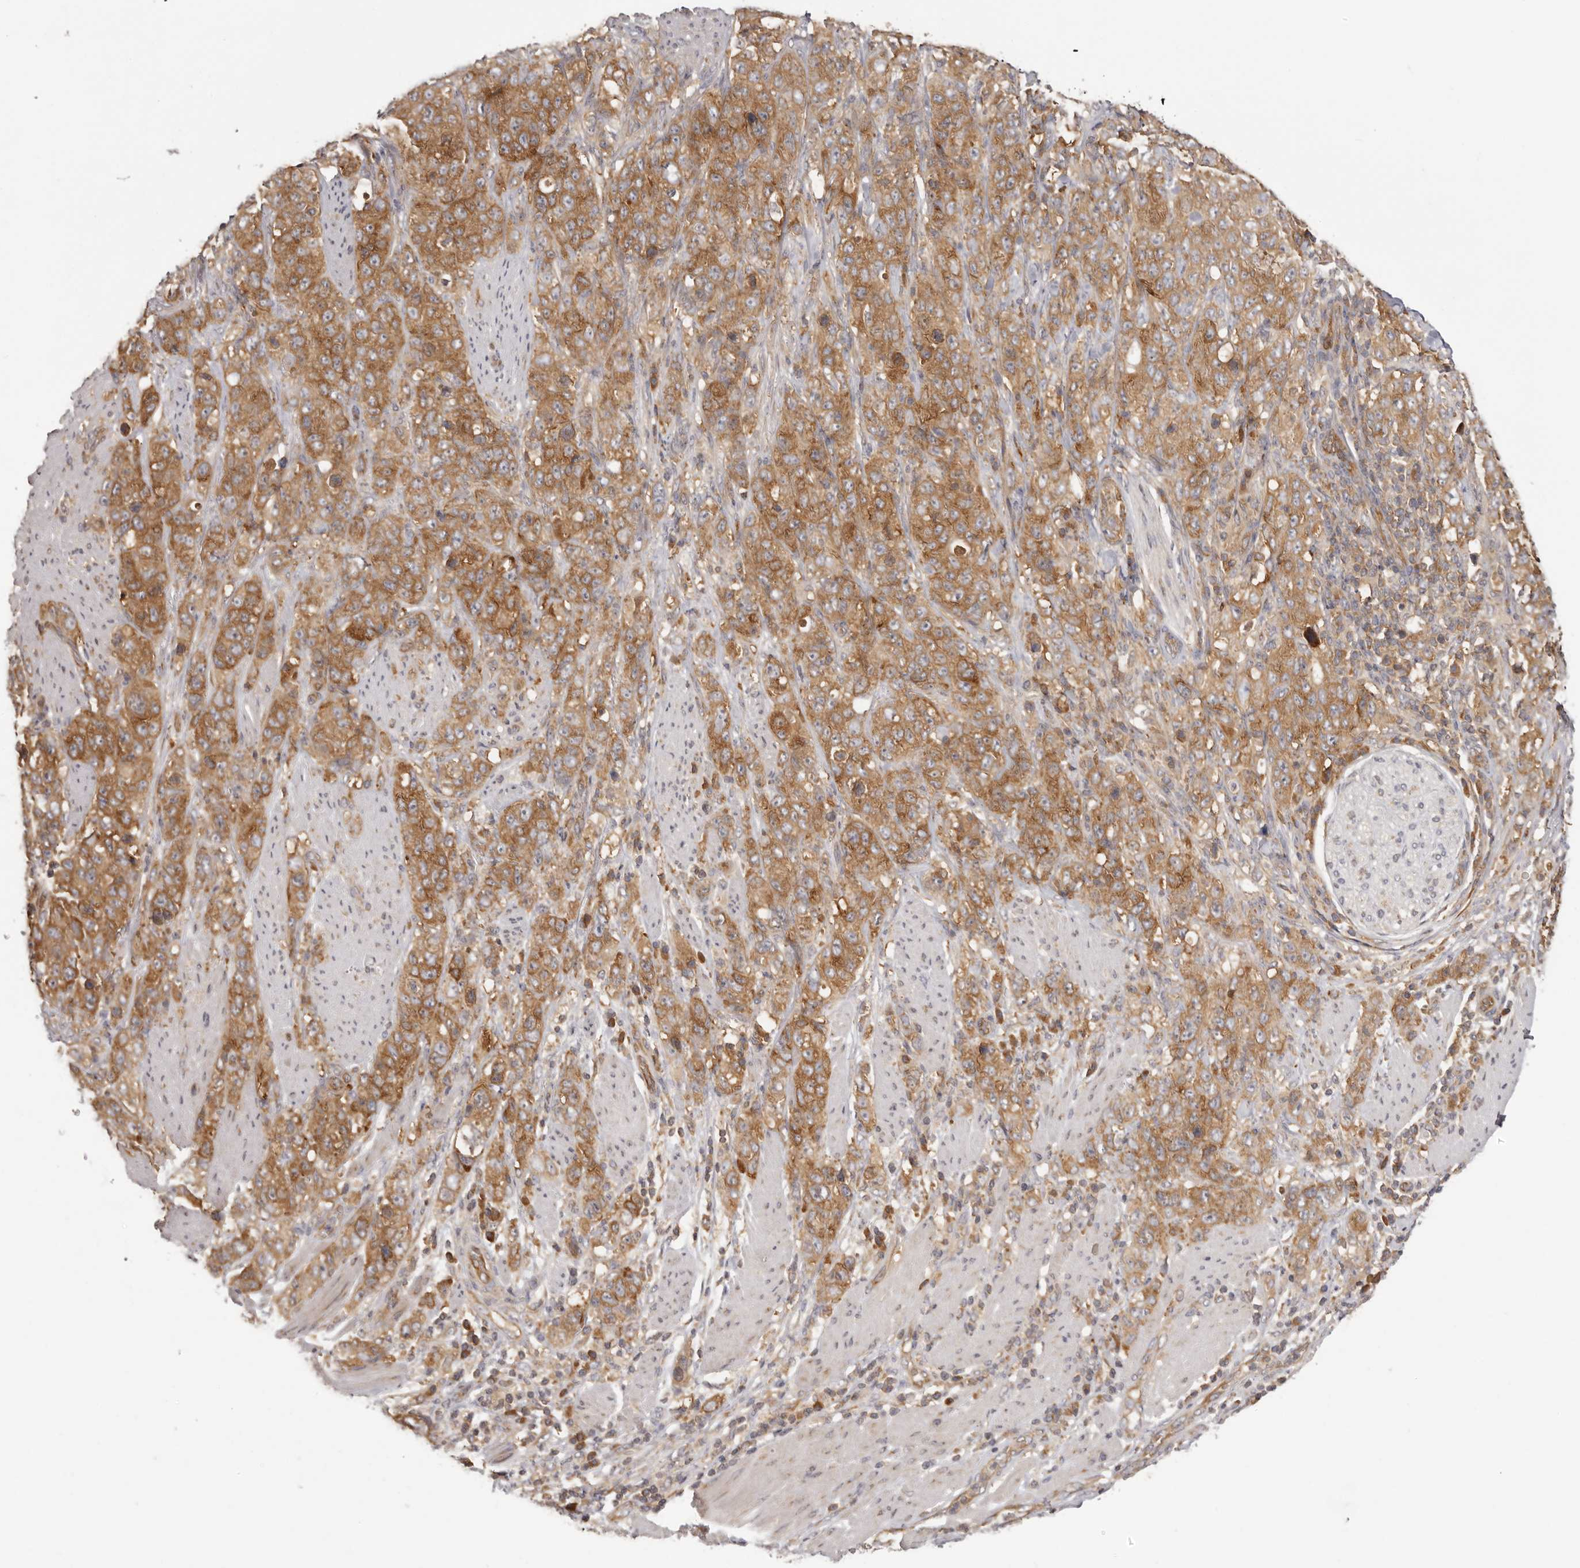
{"staining": {"intensity": "moderate", "quantity": ">75%", "location": "cytoplasmic/membranous"}, "tissue": "stomach cancer", "cell_type": "Tumor cells", "image_type": "cancer", "snomed": [{"axis": "morphology", "description": "Adenocarcinoma, NOS"}, {"axis": "topography", "description": "Stomach"}], "caption": "A brown stain shows moderate cytoplasmic/membranous staining of a protein in human stomach adenocarcinoma tumor cells.", "gene": "EEF1E1", "patient": {"sex": "male", "age": 48}}